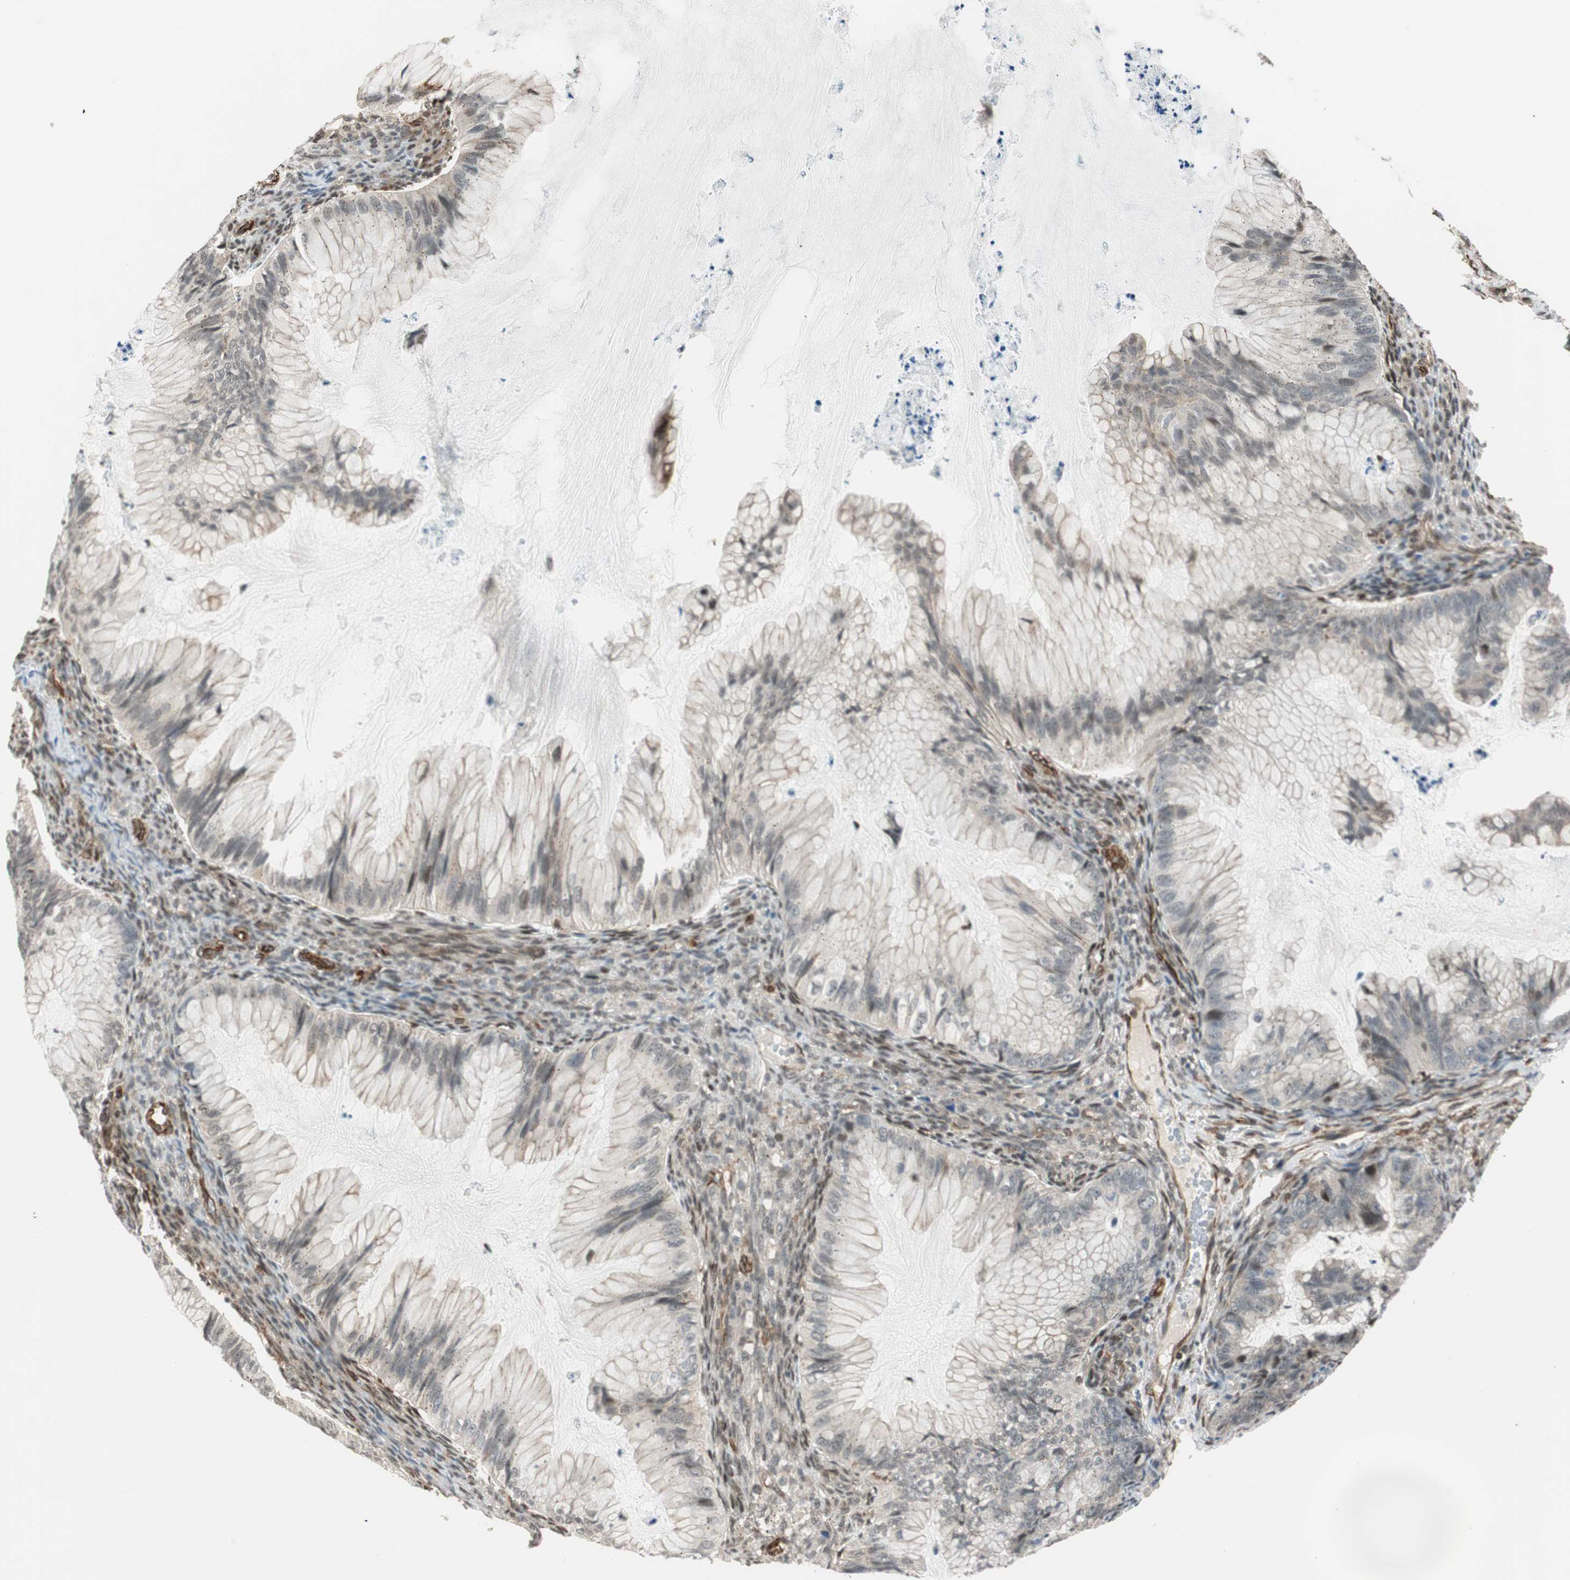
{"staining": {"intensity": "weak", "quantity": "<25%", "location": "cytoplasmic/membranous"}, "tissue": "ovarian cancer", "cell_type": "Tumor cells", "image_type": "cancer", "snomed": [{"axis": "morphology", "description": "Cystadenocarcinoma, mucinous, NOS"}, {"axis": "topography", "description": "Ovary"}], "caption": "An image of human ovarian mucinous cystadenocarcinoma is negative for staining in tumor cells.", "gene": "CDK19", "patient": {"sex": "female", "age": 36}}